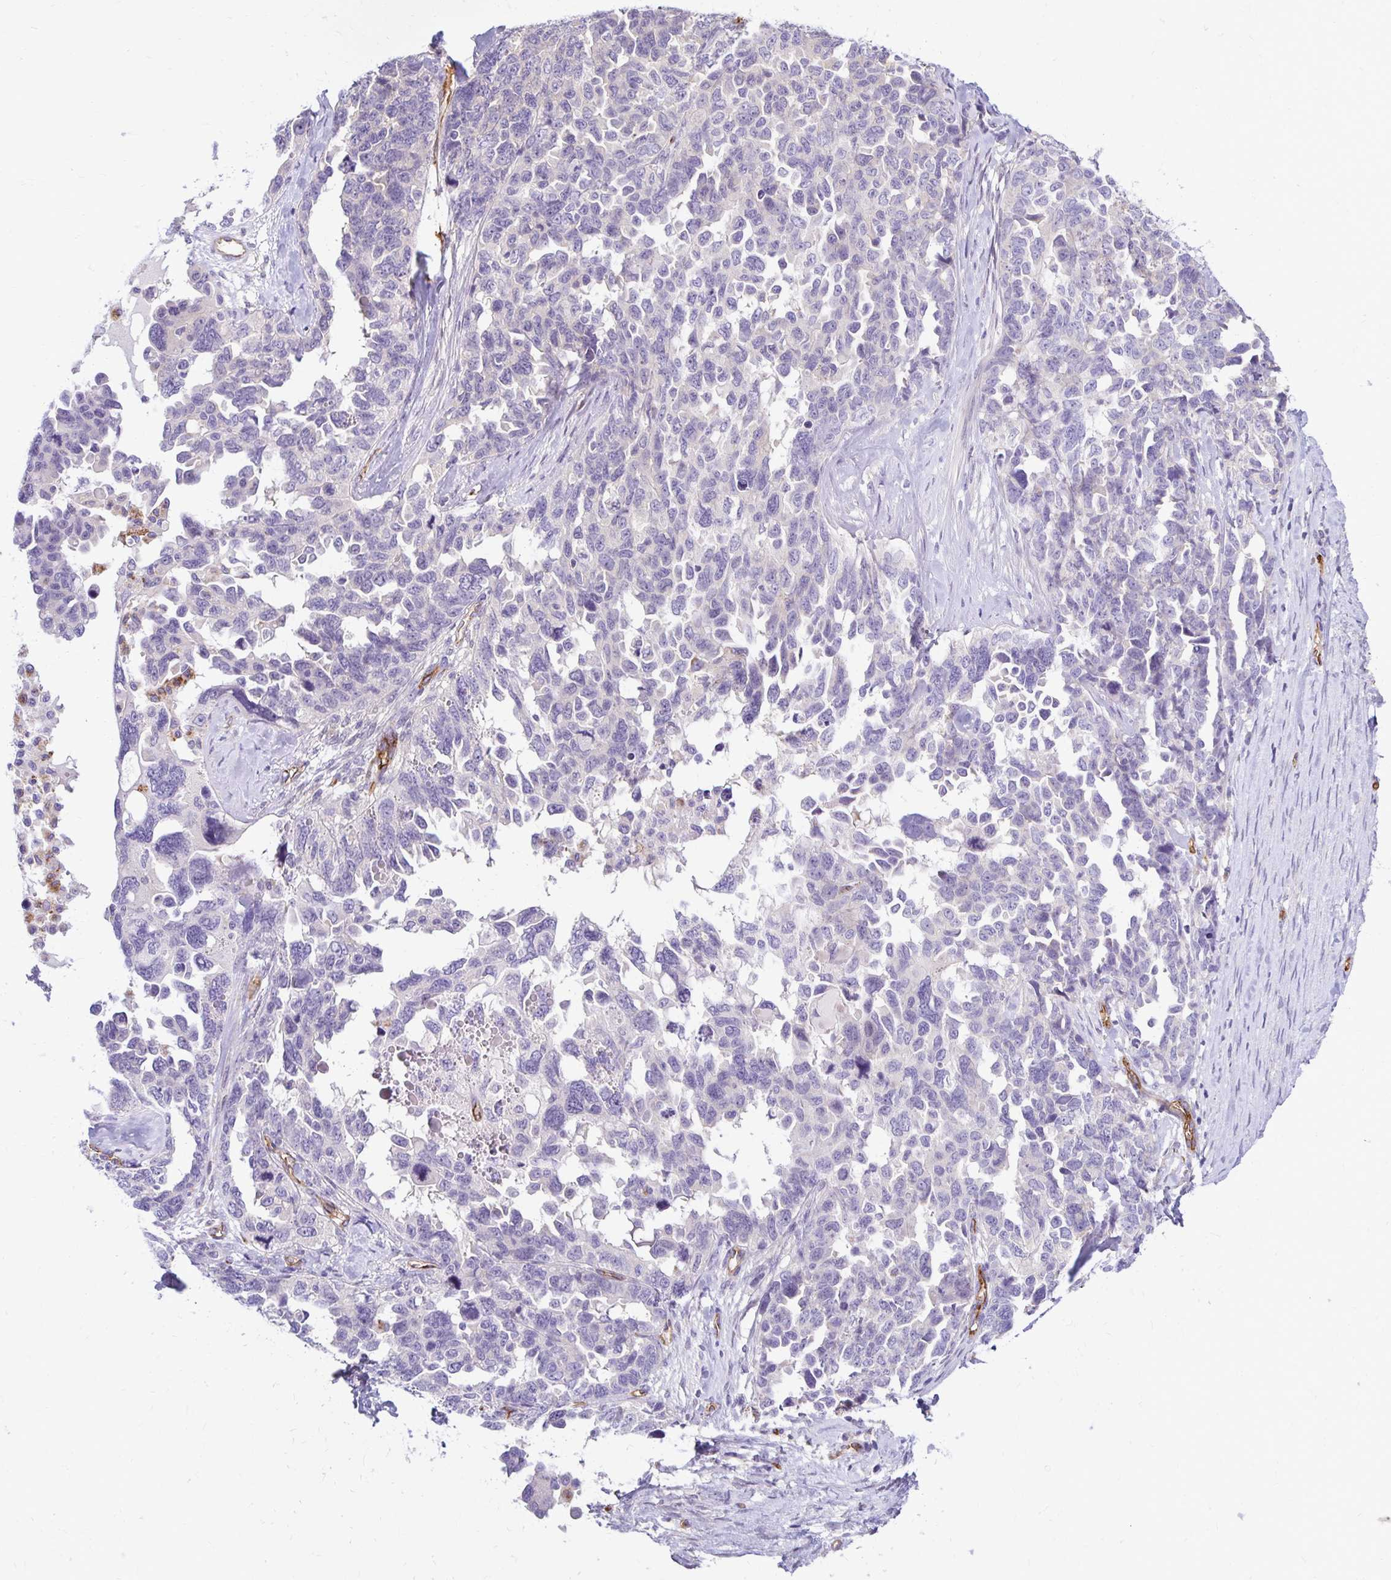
{"staining": {"intensity": "negative", "quantity": "none", "location": "none"}, "tissue": "ovarian cancer", "cell_type": "Tumor cells", "image_type": "cancer", "snomed": [{"axis": "morphology", "description": "Cystadenocarcinoma, serous, NOS"}, {"axis": "topography", "description": "Ovary"}], "caption": "Tumor cells show no significant protein positivity in serous cystadenocarcinoma (ovarian). (DAB immunohistochemistry (IHC), high magnification).", "gene": "TTYH1", "patient": {"sex": "female", "age": 69}}